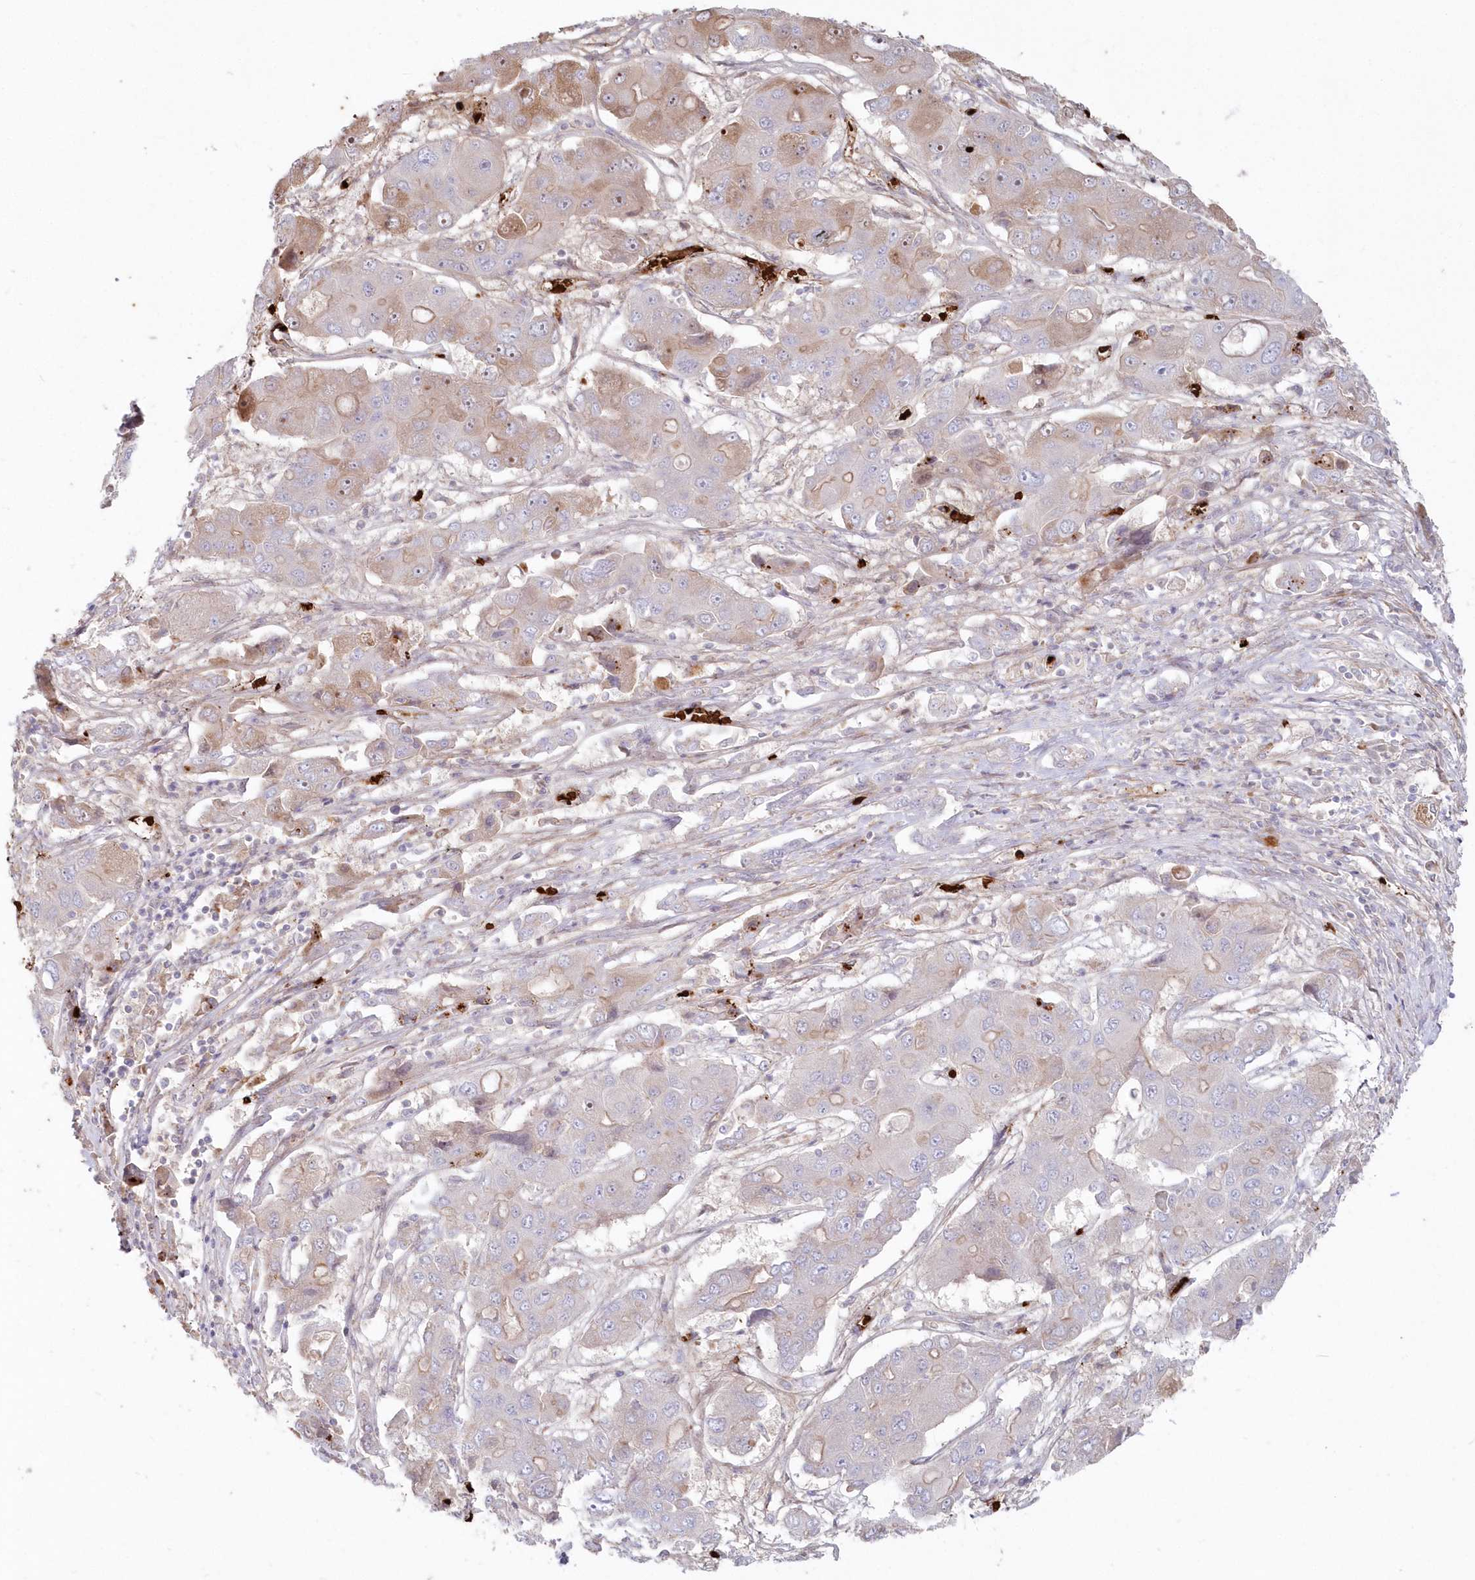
{"staining": {"intensity": "weak", "quantity": "<25%", "location": "cytoplasmic/membranous"}, "tissue": "liver cancer", "cell_type": "Tumor cells", "image_type": "cancer", "snomed": [{"axis": "morphology", "description": "Cholangiocarcinoma"}, {"axis": "topography", "description": "Liver"}], "caption": "Immunohistochemistry photomicrograph of neoplastic tissue: human liver cholangiocarcinoma stained with DAB (3,3'-diaminobenzidine) displays no significant protein staining in tumor cells.", "gene": "SERINC1", "patient": {"sex": "male", "age": 67}}